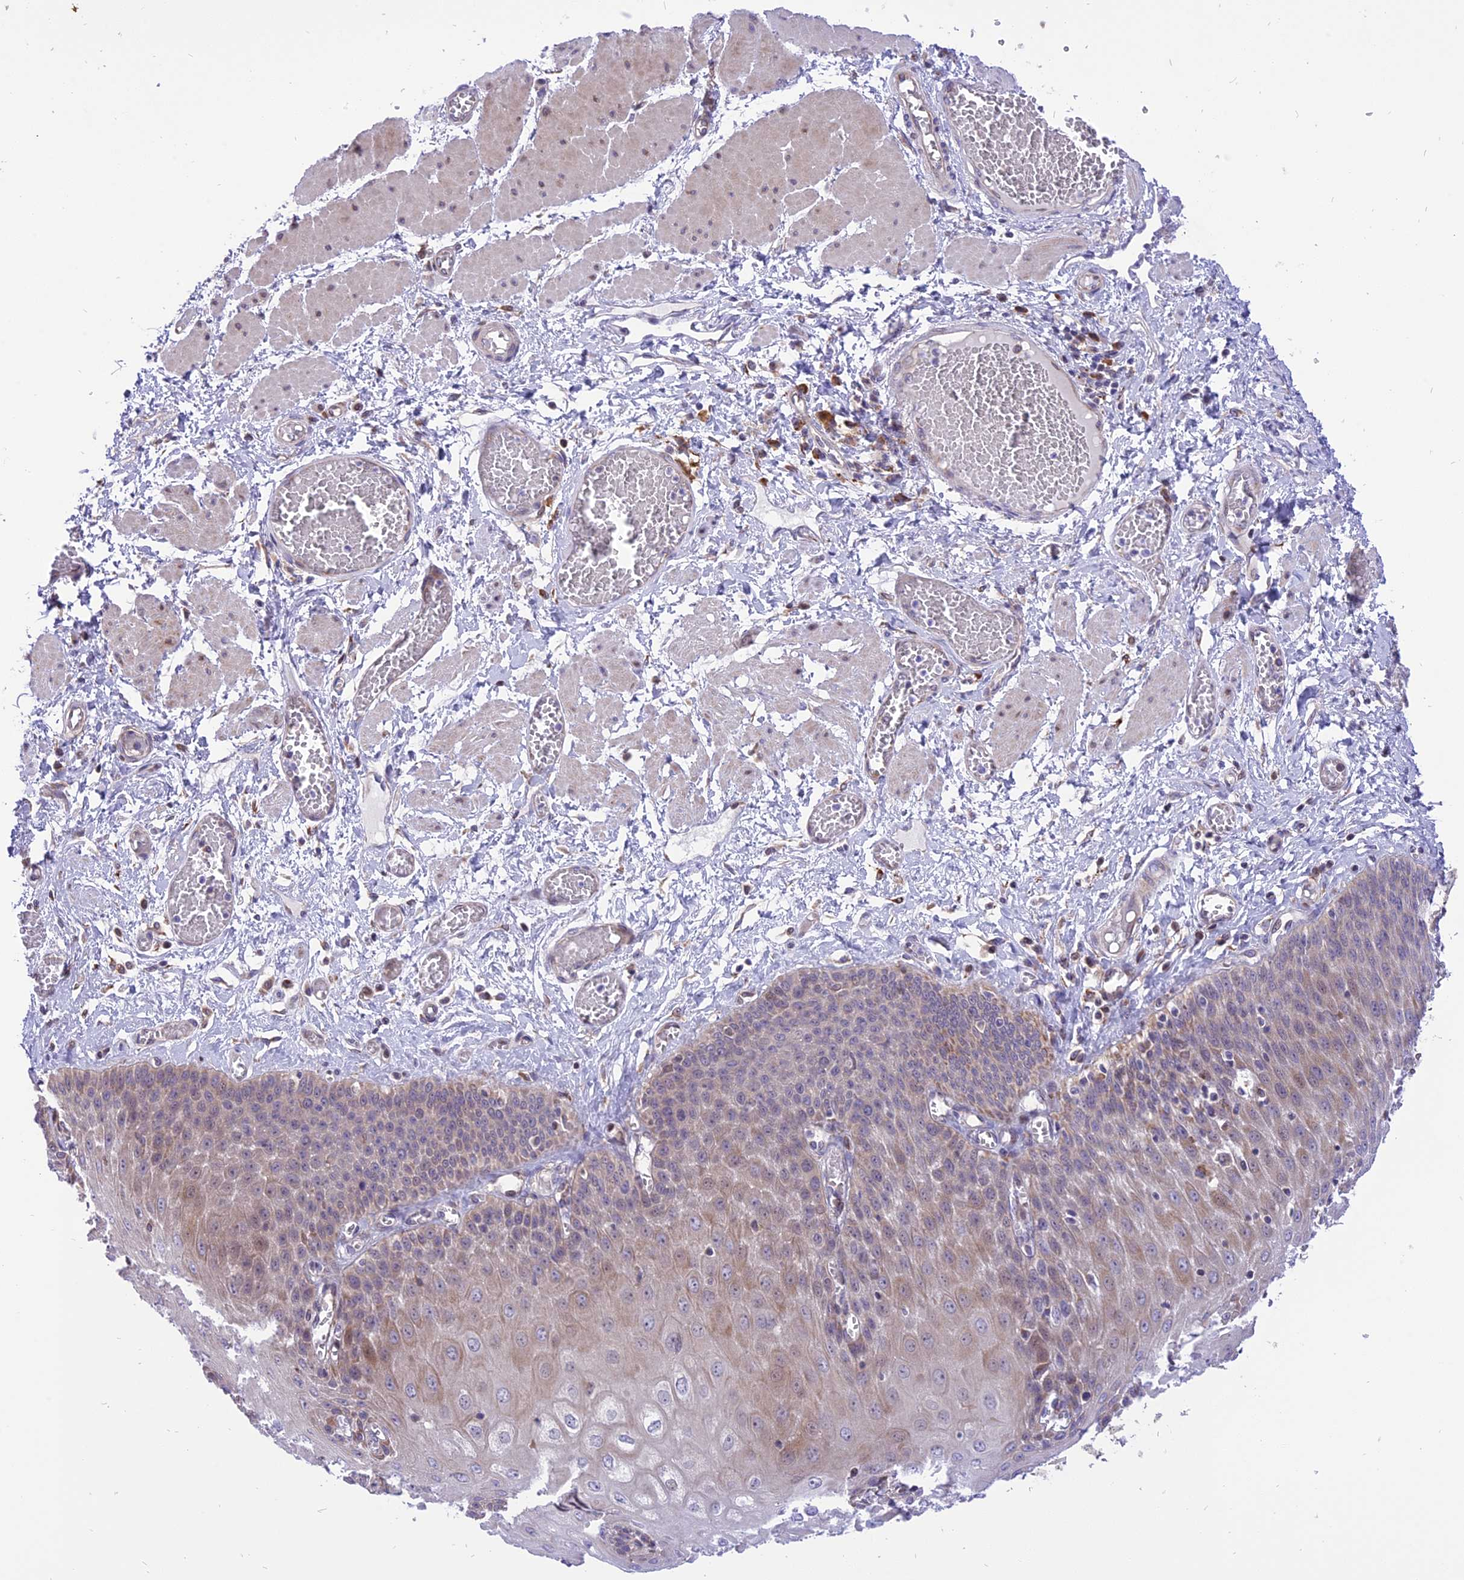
{"staining": {"intensity": "weak", "quantity": "25%-75%", "location": "cytoplasmic/membranous"}, "tissue": "esophagus", "cell_type": "Squamous epithelial cells", "image_type": "normal", "snomed": [{"axis": "morphology", "description": "Normal tissue, NOS"}, {"axis": "topography", "description": "Esophagus"}], "caption": "Weak cytoplasmic/membranous staining for a protein is present in approximately 25%-75% of squamous epithelial cells of unremarkable esophagus using IHC.", "gene": "ARMCX6", "patient": {"sex": "male", "age": 60}}